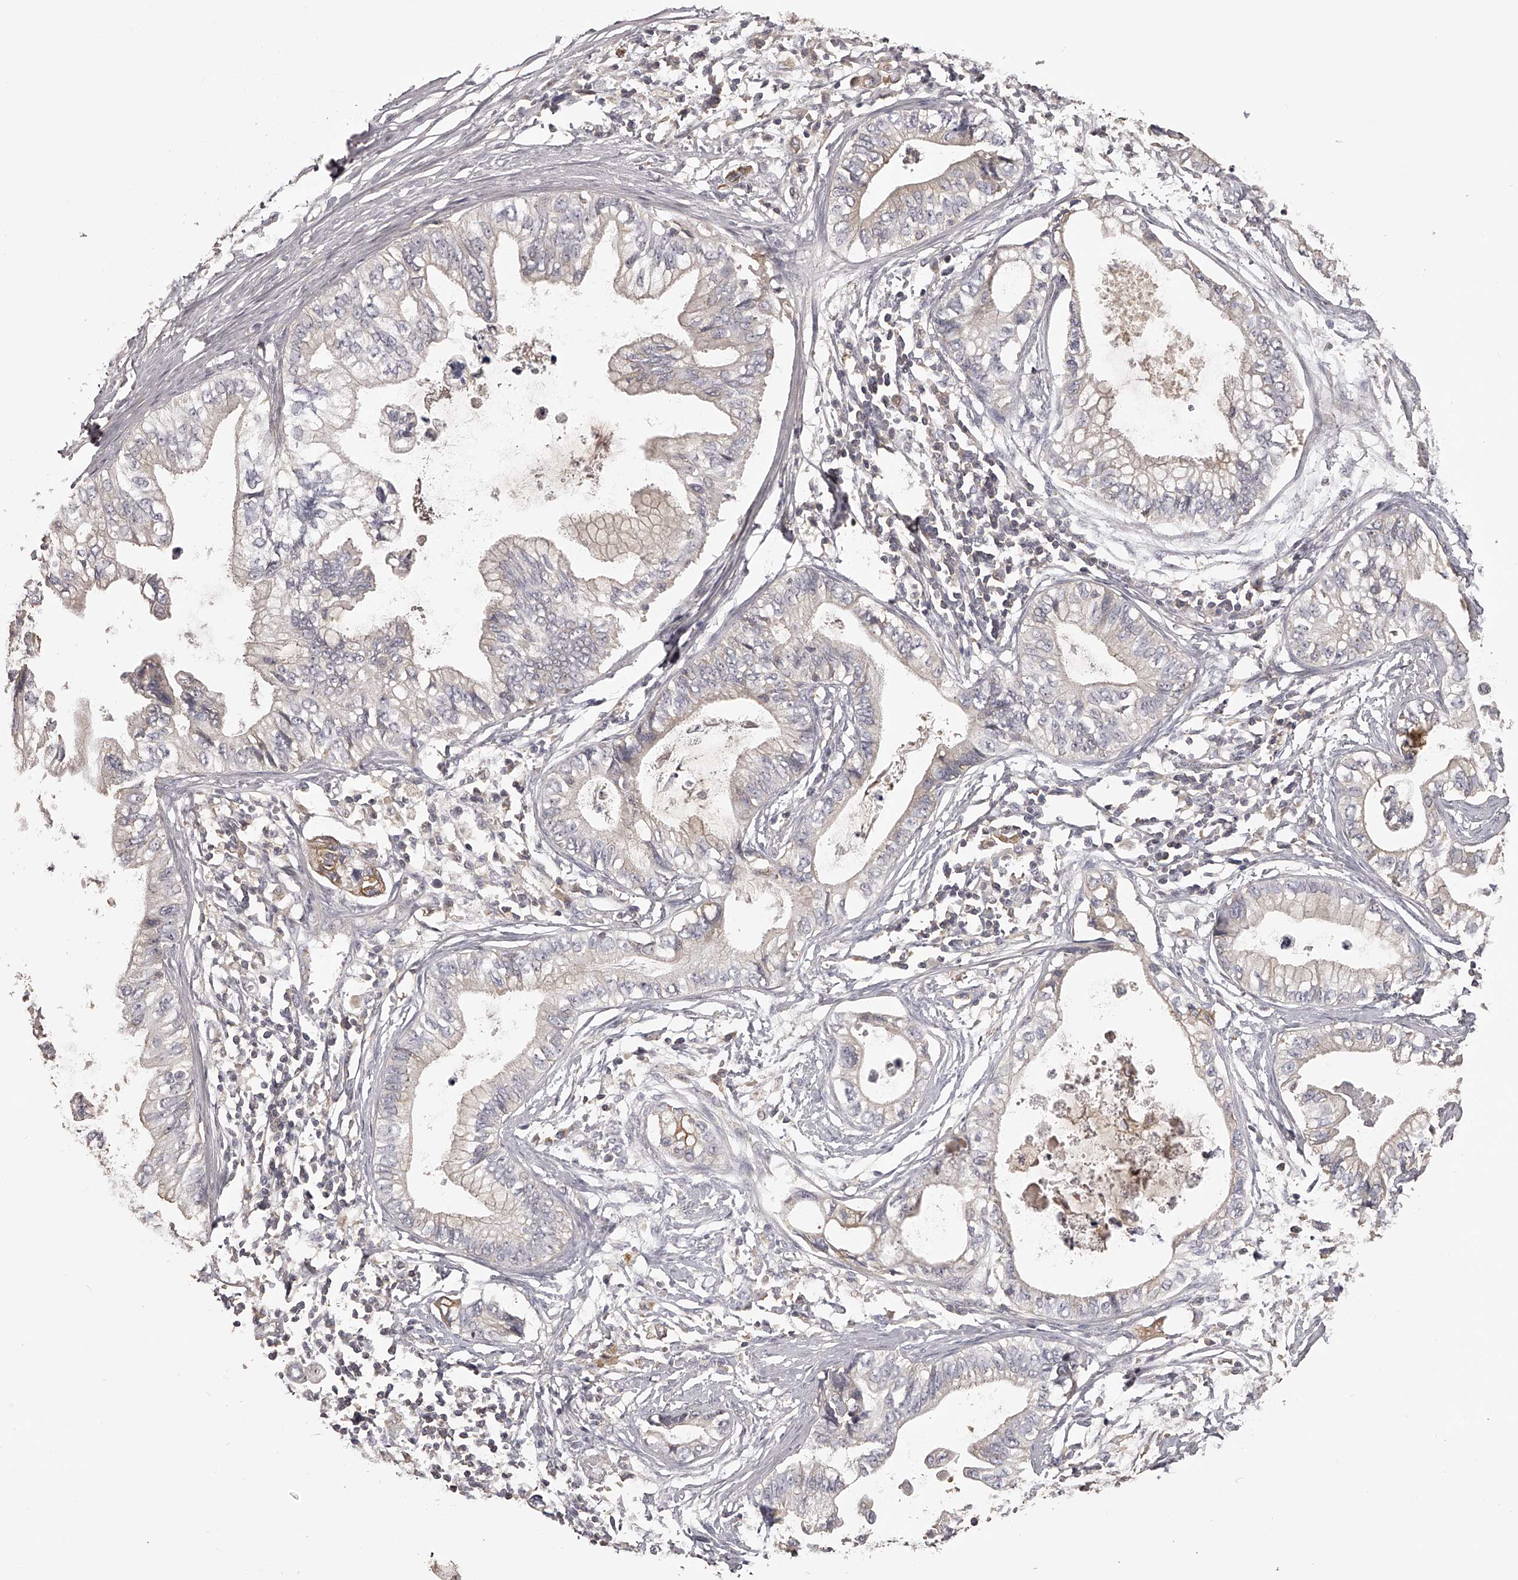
{"staining": {"intensity": "weak", "quantity": "<25%", "location": "cytoplasmic/membranous"}, "tissue": "pancreatic cancer", "cell_type": "Tumor cells", "image_type": "cancer", "snomed": [{"axis": "morphology", "description": "Adenocarcinoma, NOS"}, {"axis": "topography", "description": "Pancreas"}], "caption": "A micrograph of human adenocarcinoma (pancreatic) is negative for staining in tumor cells. (Stains: DAB IHC with hematoxylin counter stain, Microscopy: brightfield microscopy at high magnification).", "gene": "TNN", "patient": {"sex": "male", "age": 56}}